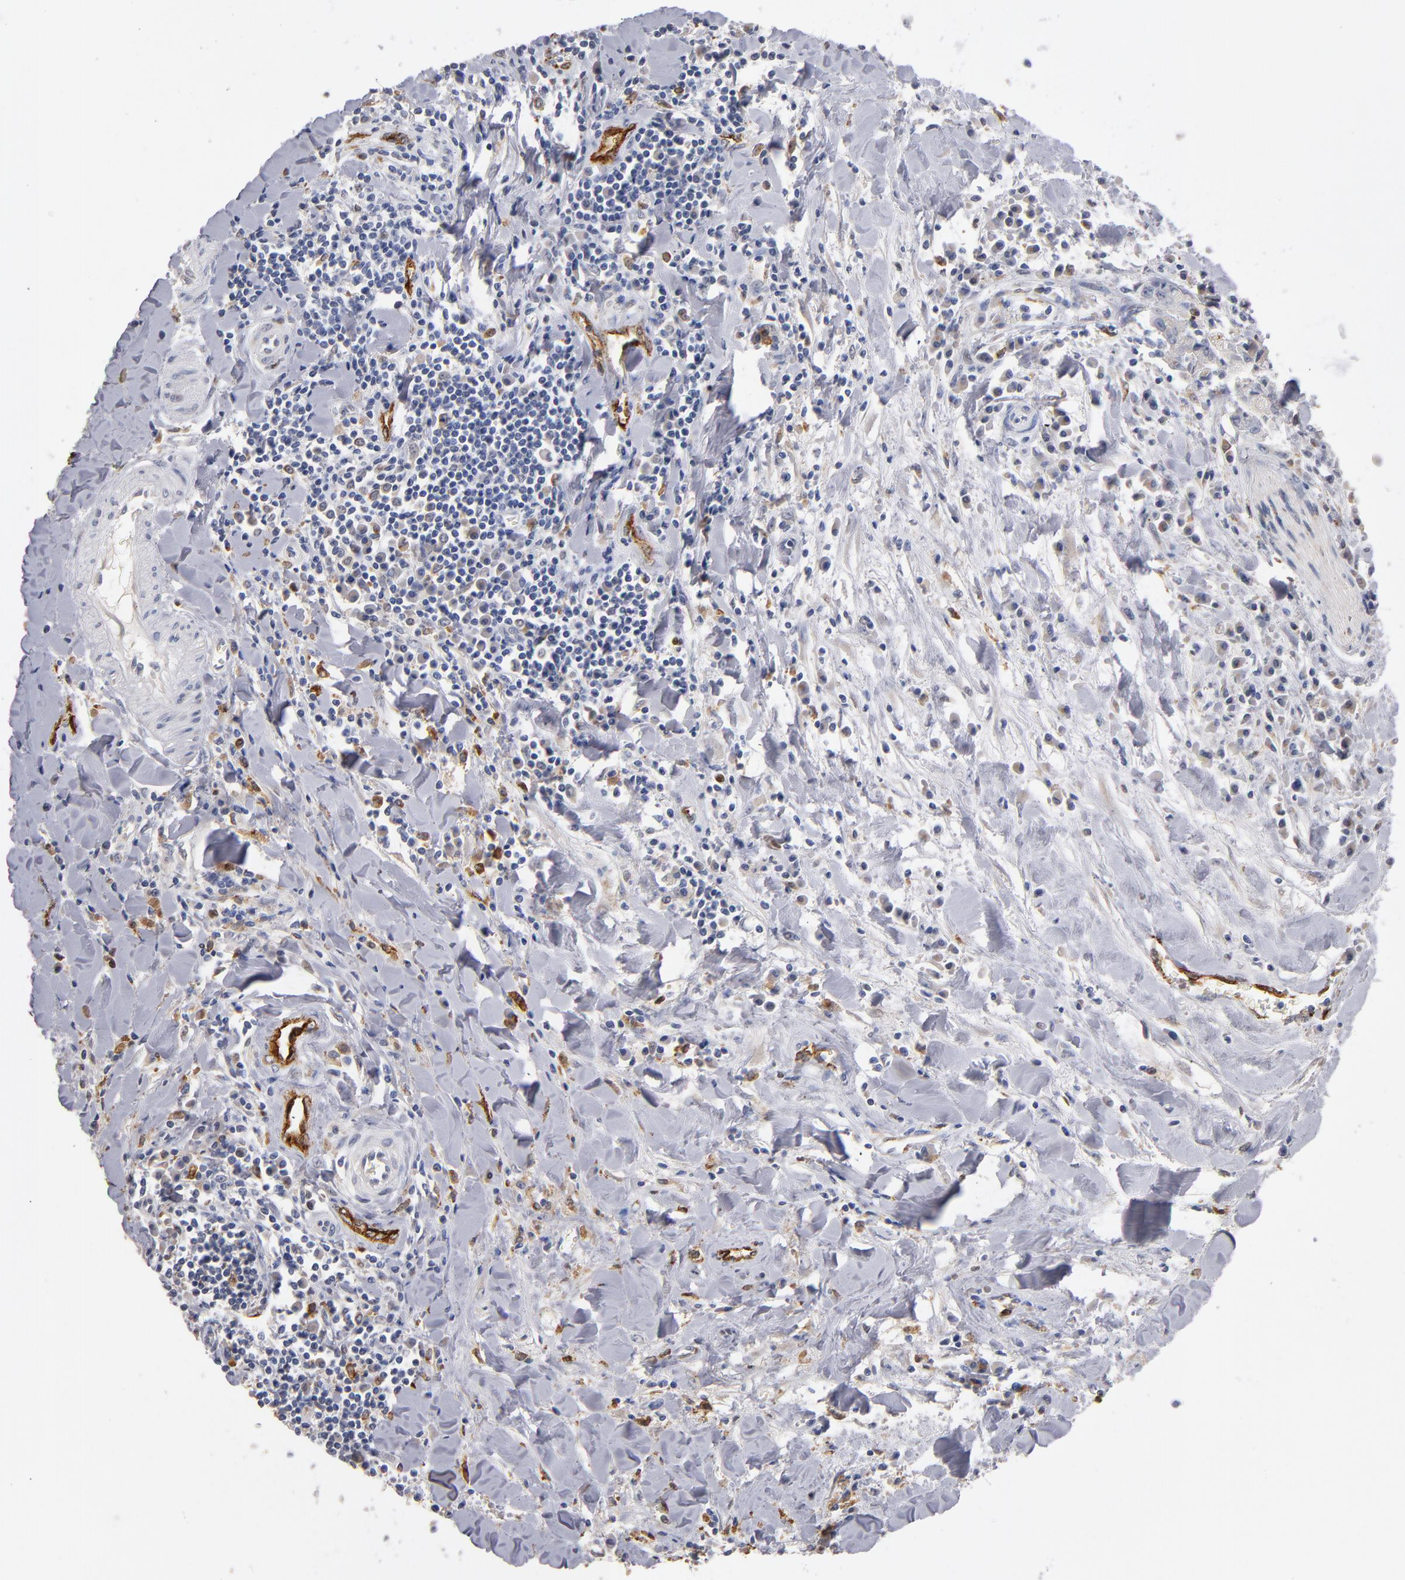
{"staining": {"intensity": "negative", "quantity": "none", "location": "none"}, "tissue": "liver cancer", "cell_type": "Tumor cells", "image_type": "cancer", "snomed": [{"axis": "morphology", "description": "Cholangiocarcinoma"}, {"axis": "topography", "description": "Liver"}], "caption": "There is no significant expression in tumor cells of liver cancer.", "gene": "SELP", "patient": {"sex": "male", "age": 57}}